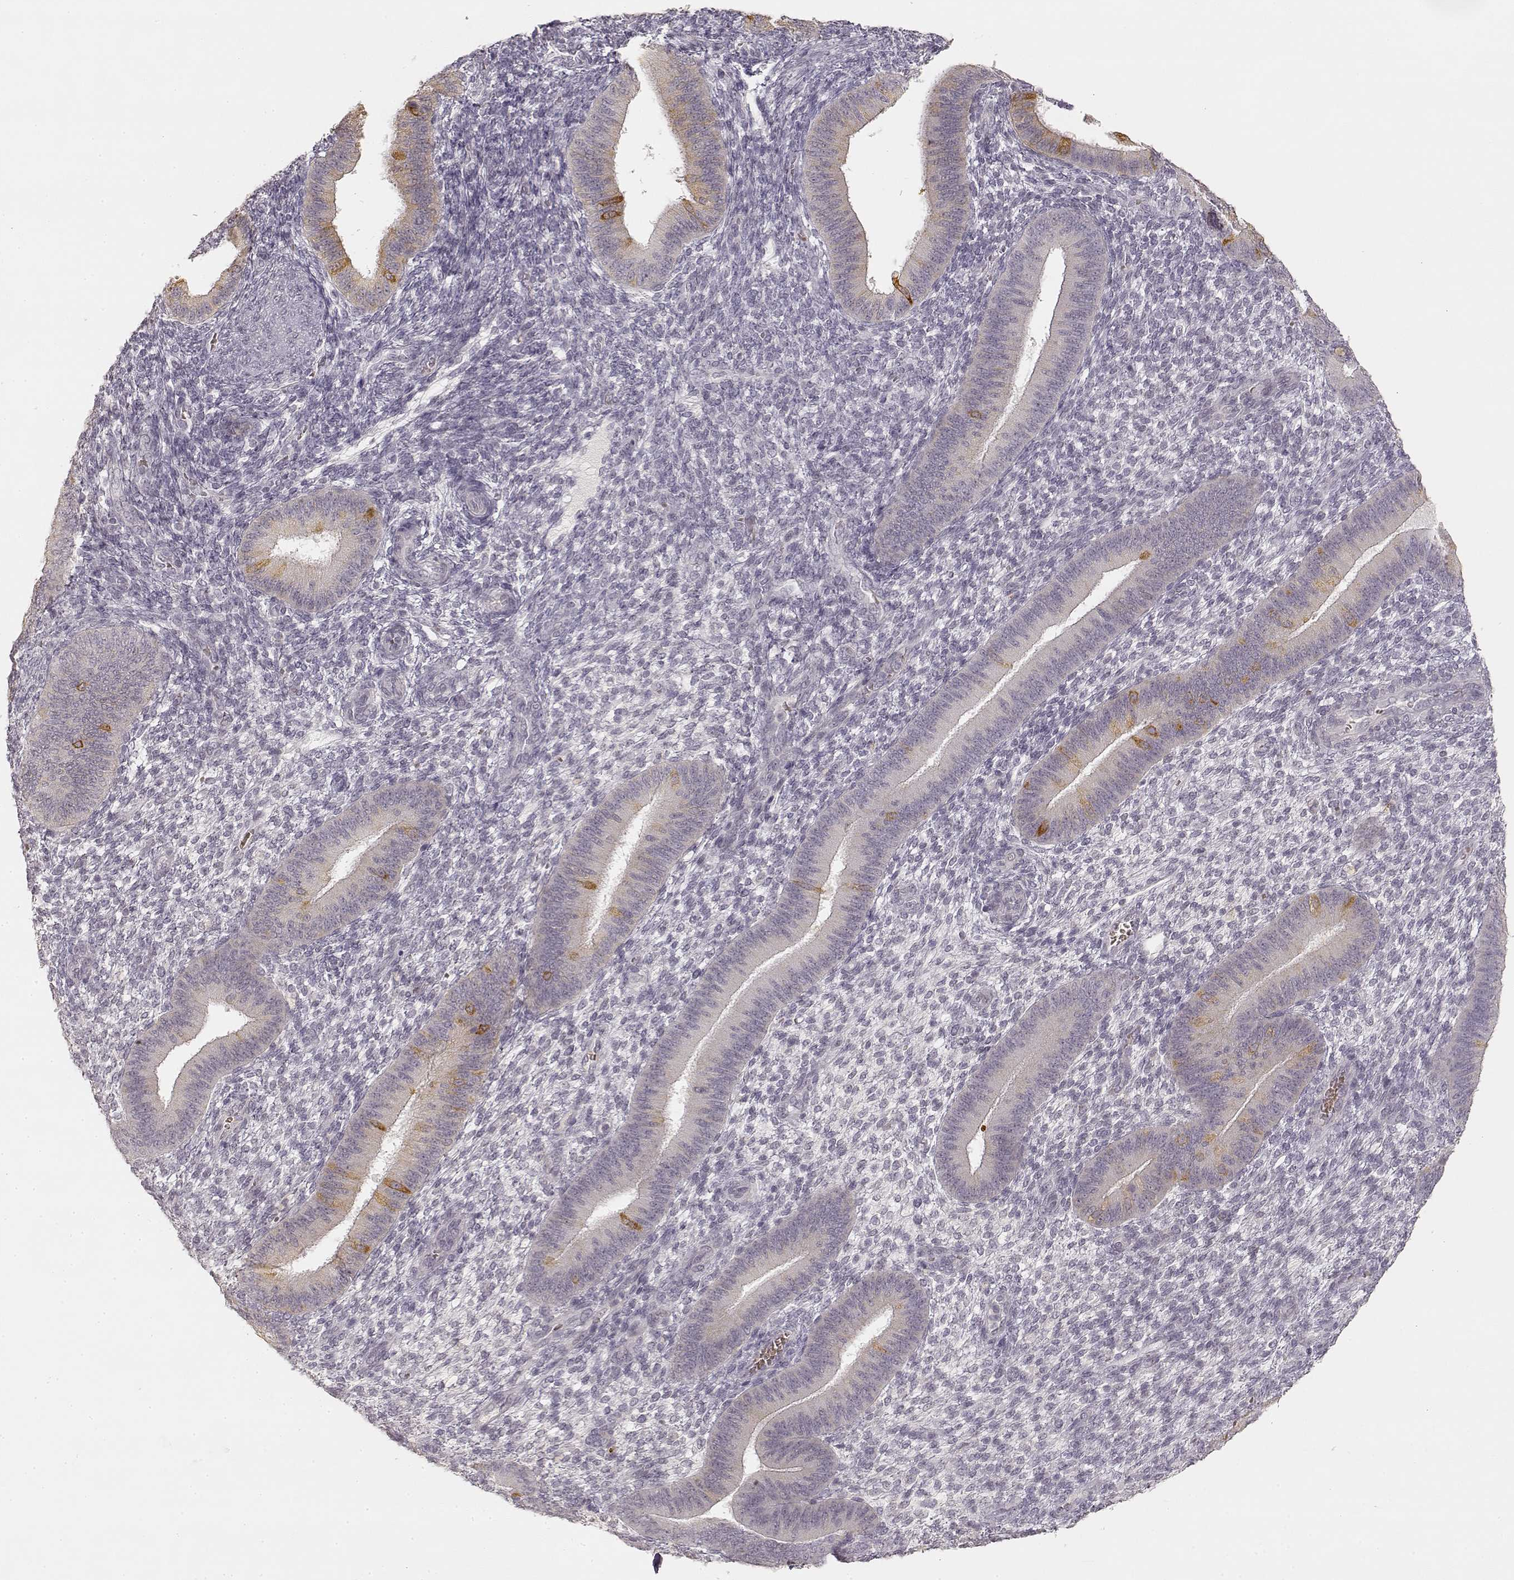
{"staining": {"intensity": "negative", "quantity": "none", "location": "none"}, "tissue": "endometrium", "cell_type": "Cells in endometrial stroma", "image_type": "normal", "snomed": [{"axis": "morphology", "description": "Normal tissue, NOS"}, {"axis": "topography", "description": "Endometrium"}], "caption": "IHC micrograph of unremarkable endometrium: endometrium stained with DAB (3,3'-diaminobenzidine) demonstrates no significant protein staining in cells in endometrial stroma. The staining was performed using DAB (3,3'-diaminobenzidine) to visualize the protein expression in brown, while the nuclei were stained in blue with hematoxylin (Magnification: 20x).", "gene": "LAMC2", "patient": {"sex": "female", "age": 39}}